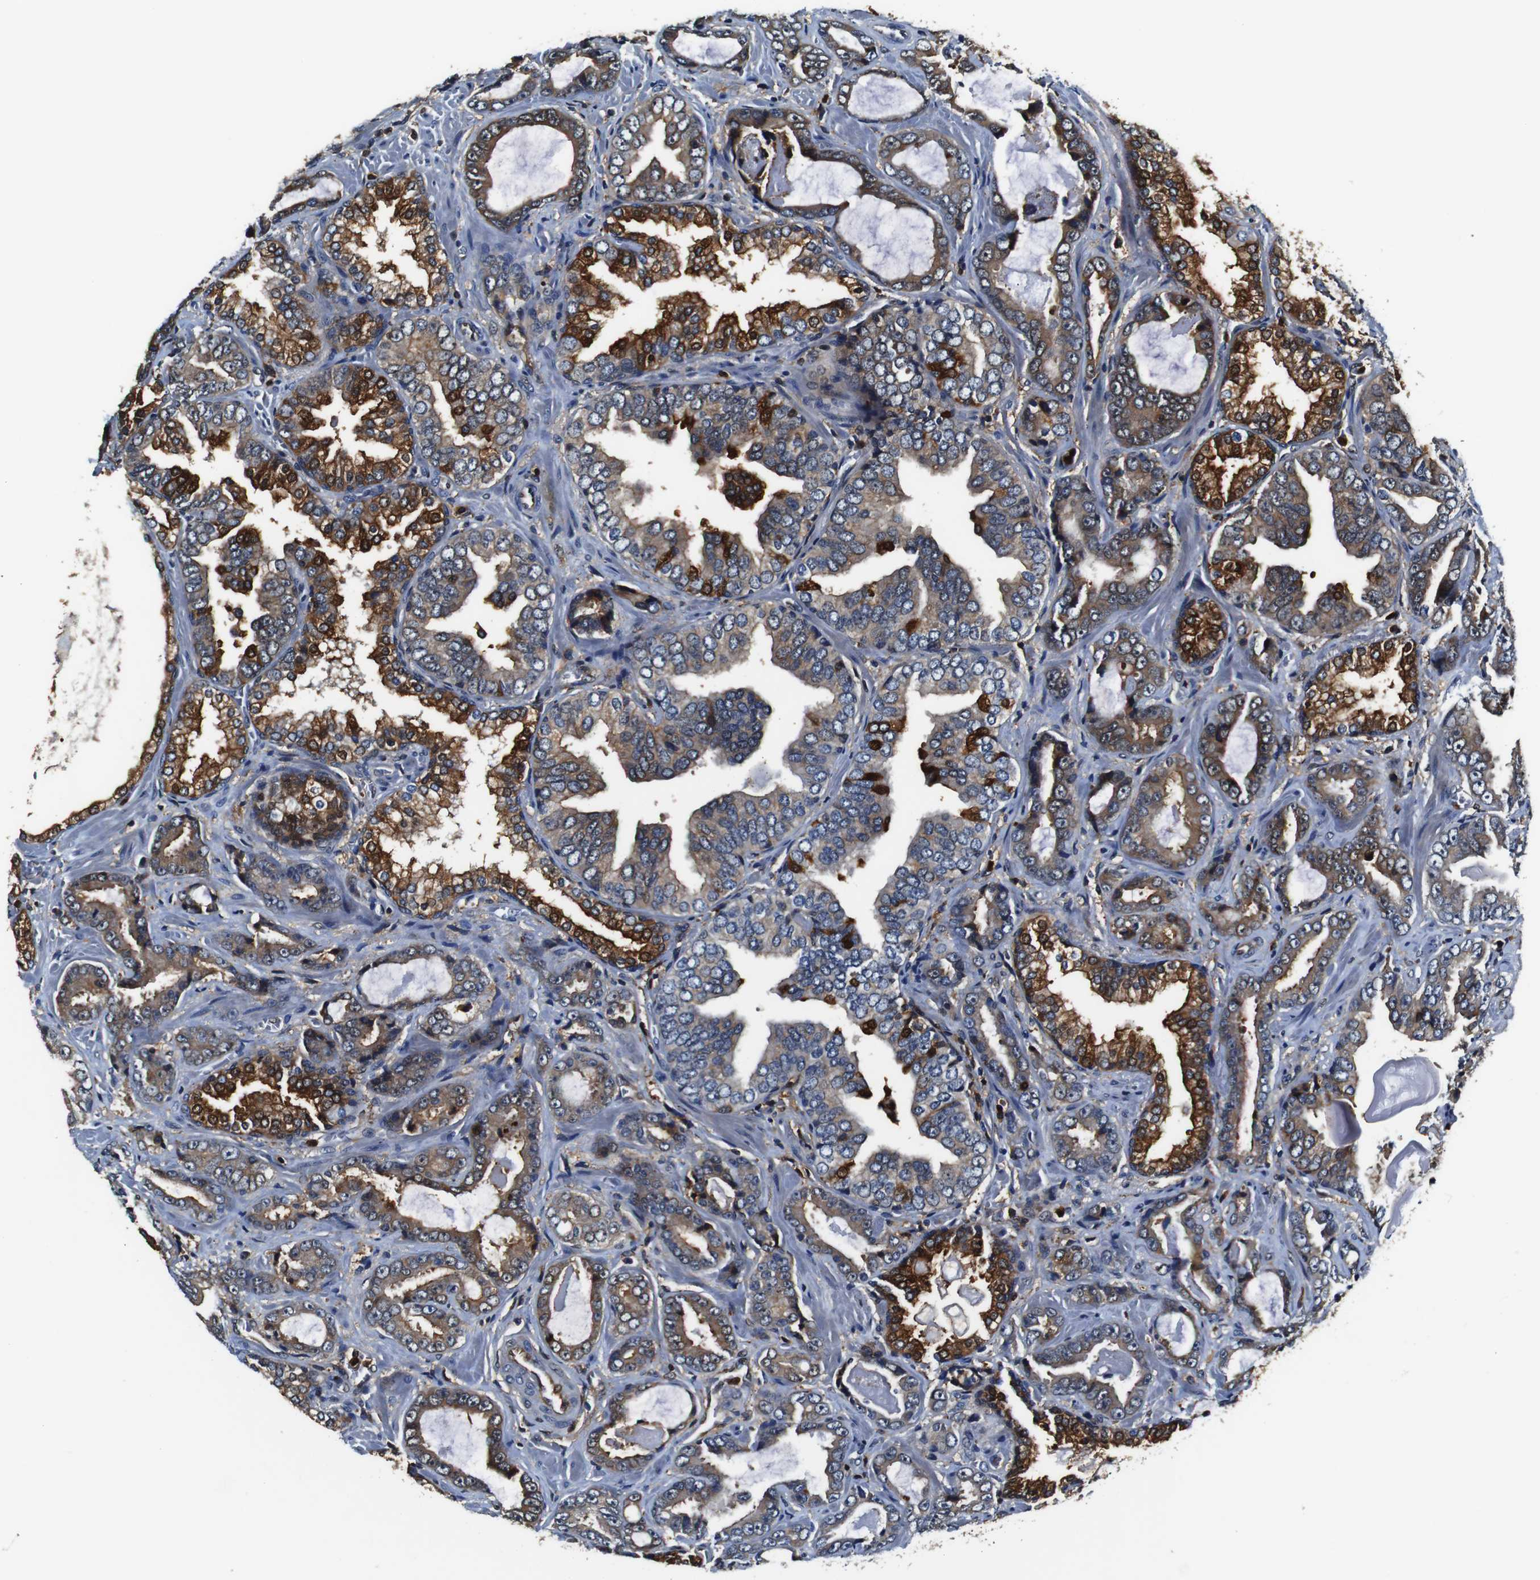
{"staining": {"intensity": "moderate", "quantity": ">75%", "location": "cytoplasmic/membranous"}, "tissue": "prostate cancer", "cell_type": "Tumor cells", "image_type": "cancer", "snomed": [{"axis": "morphology", "description": "Adenocarcinoma, Low grade"}, {"axis": "topography", "description": "Prostate"}], "caption": "Prostate cancer stained for a protein displays moderate cytoplasmic/membranous positivity in tumor cells.", "gene": "ANXA1", "patient": {"sex": "male", "age": 60}}